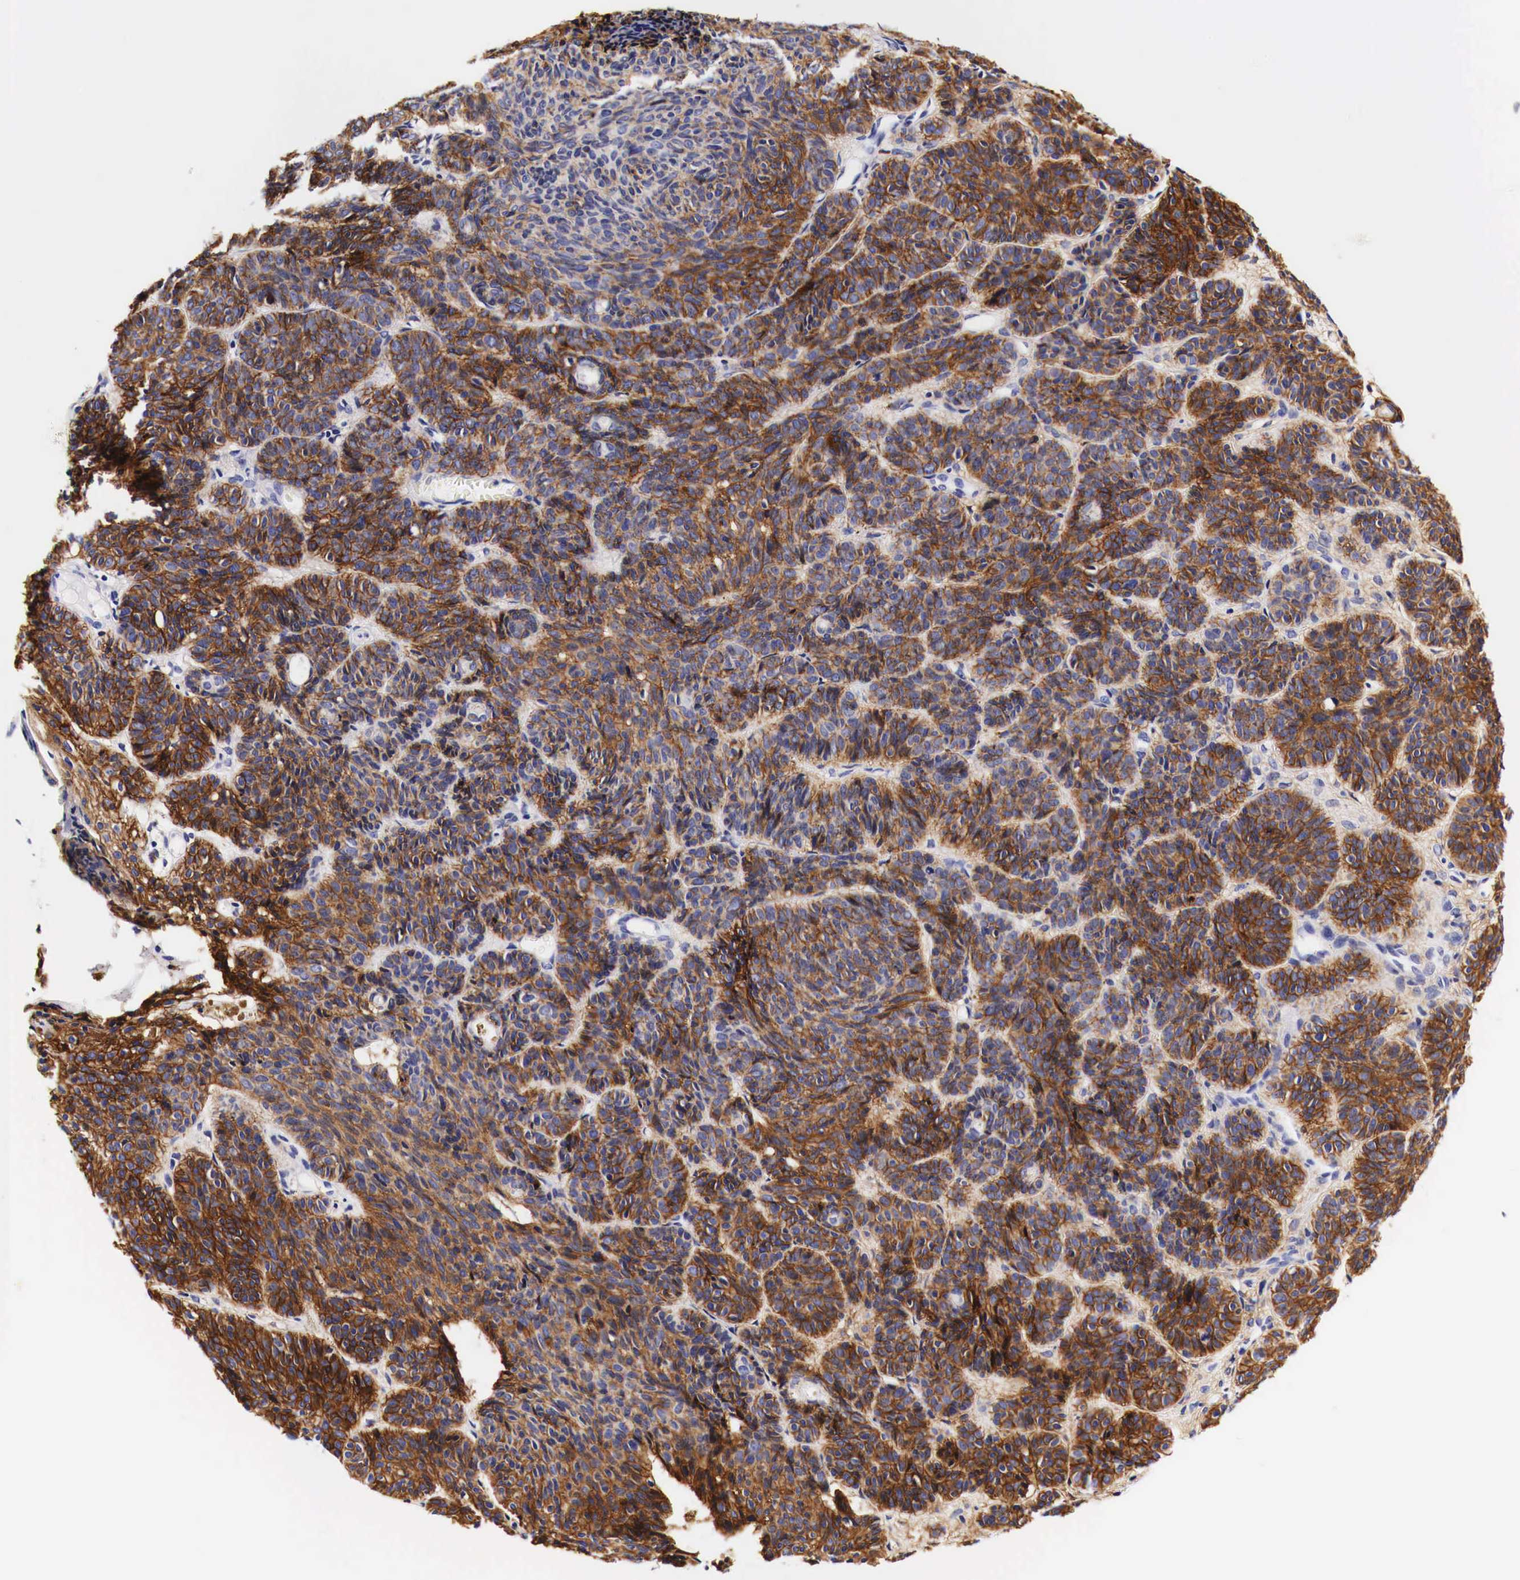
{"staining": {"intensity": "moderate", "quantity": ">75%", "location": "cytoplasmic/membranous"}, "tissue": "skin cancer", "cell_type": "Tumor cells", "image_type": "cancer", "snomed": [{"axis": "morphology", "description": "Basal cell carcinoma"}, {"axis": "topography", "description": "Skin"}], "caption": "An image showing moderate cytoplasmic/membranous expression in approximately >75% of tumor cells in skin cancer, as visualized by brown immunohistochemical staining.", "gene": "EGFR", "patient": {"sex": "female", "age": 62}}